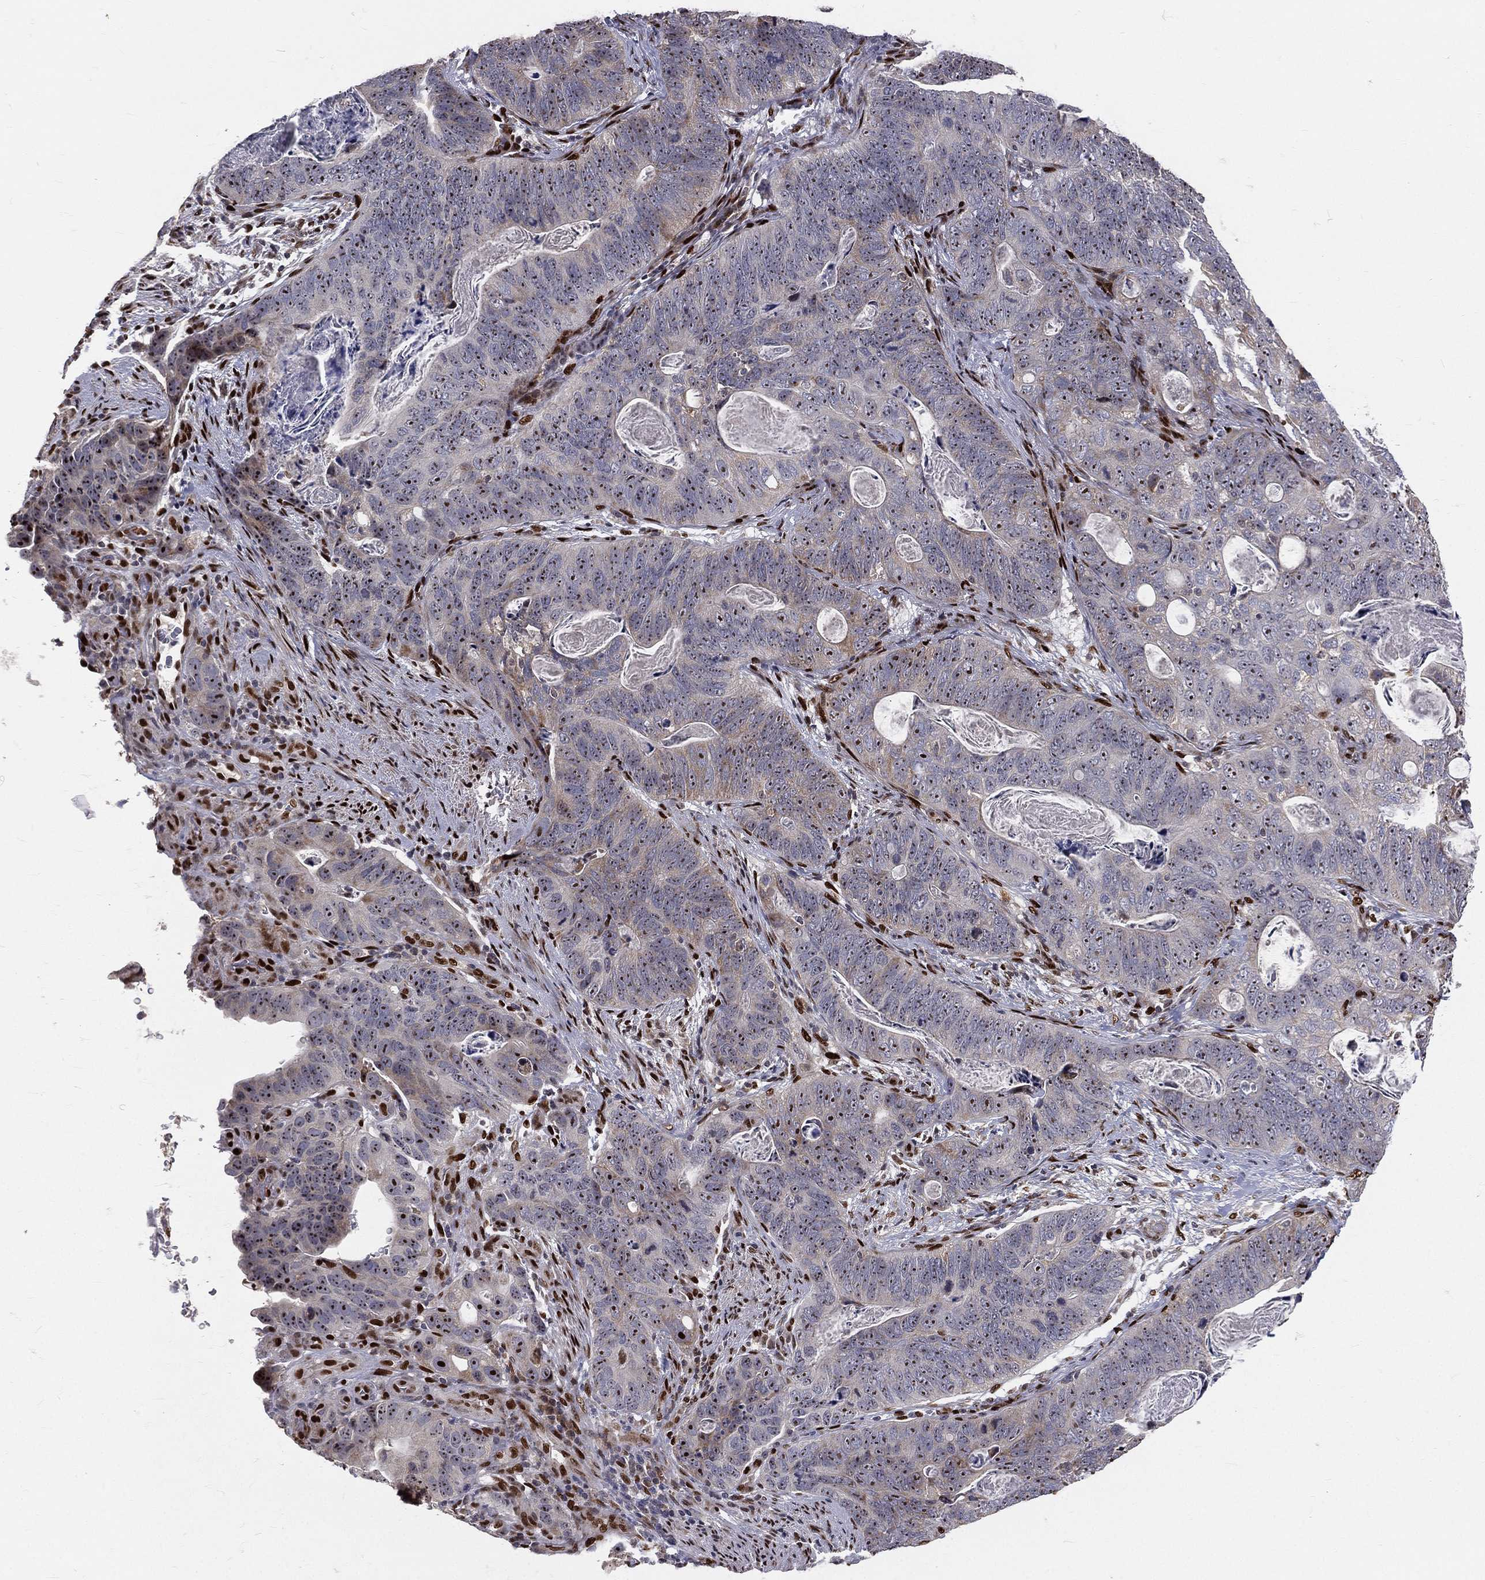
{"staining": {"intensity": "moderate", "quantity": "<25%", "location": "cytoplasmic/membranous,nuclear"}, "tissue": "stomach cancer", "cell_type": "Tumor cells", "image_type": "cancer", "snomed": [{"axis": "morphology", "description": "Normal tissue, NOS"}, {"axis": "morphology", "description": "Adenocarcinoma, NOS"}, {"axis": "topography", "description": "Stomach"}], "caption": "Immunohistochemical staining of human stomach adenocarcinoma displays low levels of moderate cytoplasmic/membranous and nuclear expression in about <25% of tumor cells.", "gene": "ZEB1", "patient": {"sex": "female", "age": 89}}